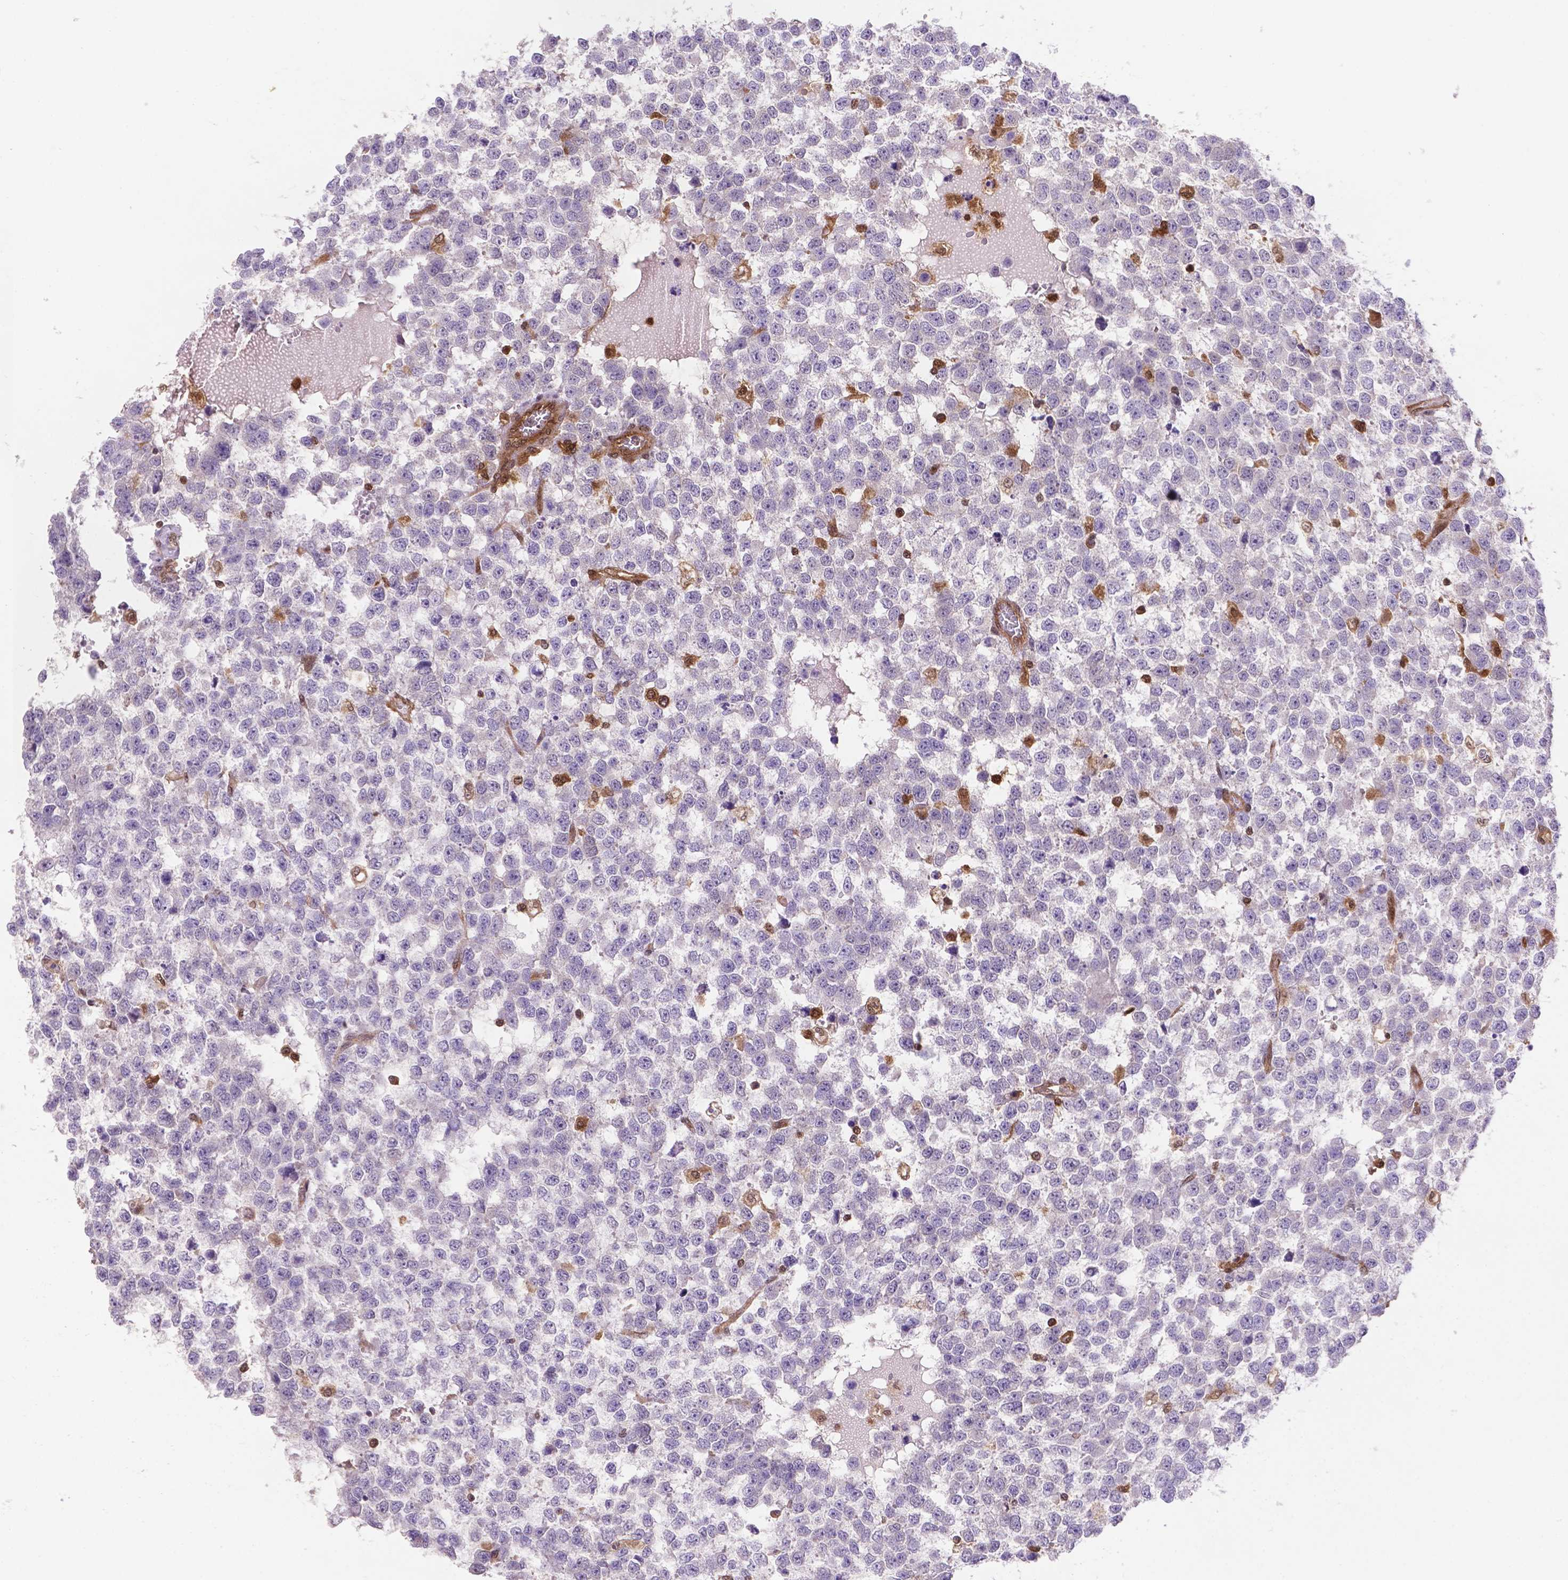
{"staining": {"intensity": "negative", "quantity": "none", "location": "none"}, "tissue": "testis cancer", "cell_type": "Tumor cells", "image_type": "cancer", "snomed": [{"axis": "morphology", "description": "Normal tissue, NOS"}, {"axis": "morphology", "description": "Seminoma, NOS"}, {"axis": "topography", "description": "Testis"}, {"axis": "topography", "description": "Epididymis"}], "caption": "Testis cancer (seminoma) was stained to show a protein in brown. There is no significant positivity in tumor cells. (Stains: DAB immunohistochemistry (IHC) with hematoxylin counter stain, Microscopy: brightfield microscopy at high magnification).", "gene": "UBE2L6", "patient": {"sex": "male", "age": 34}}